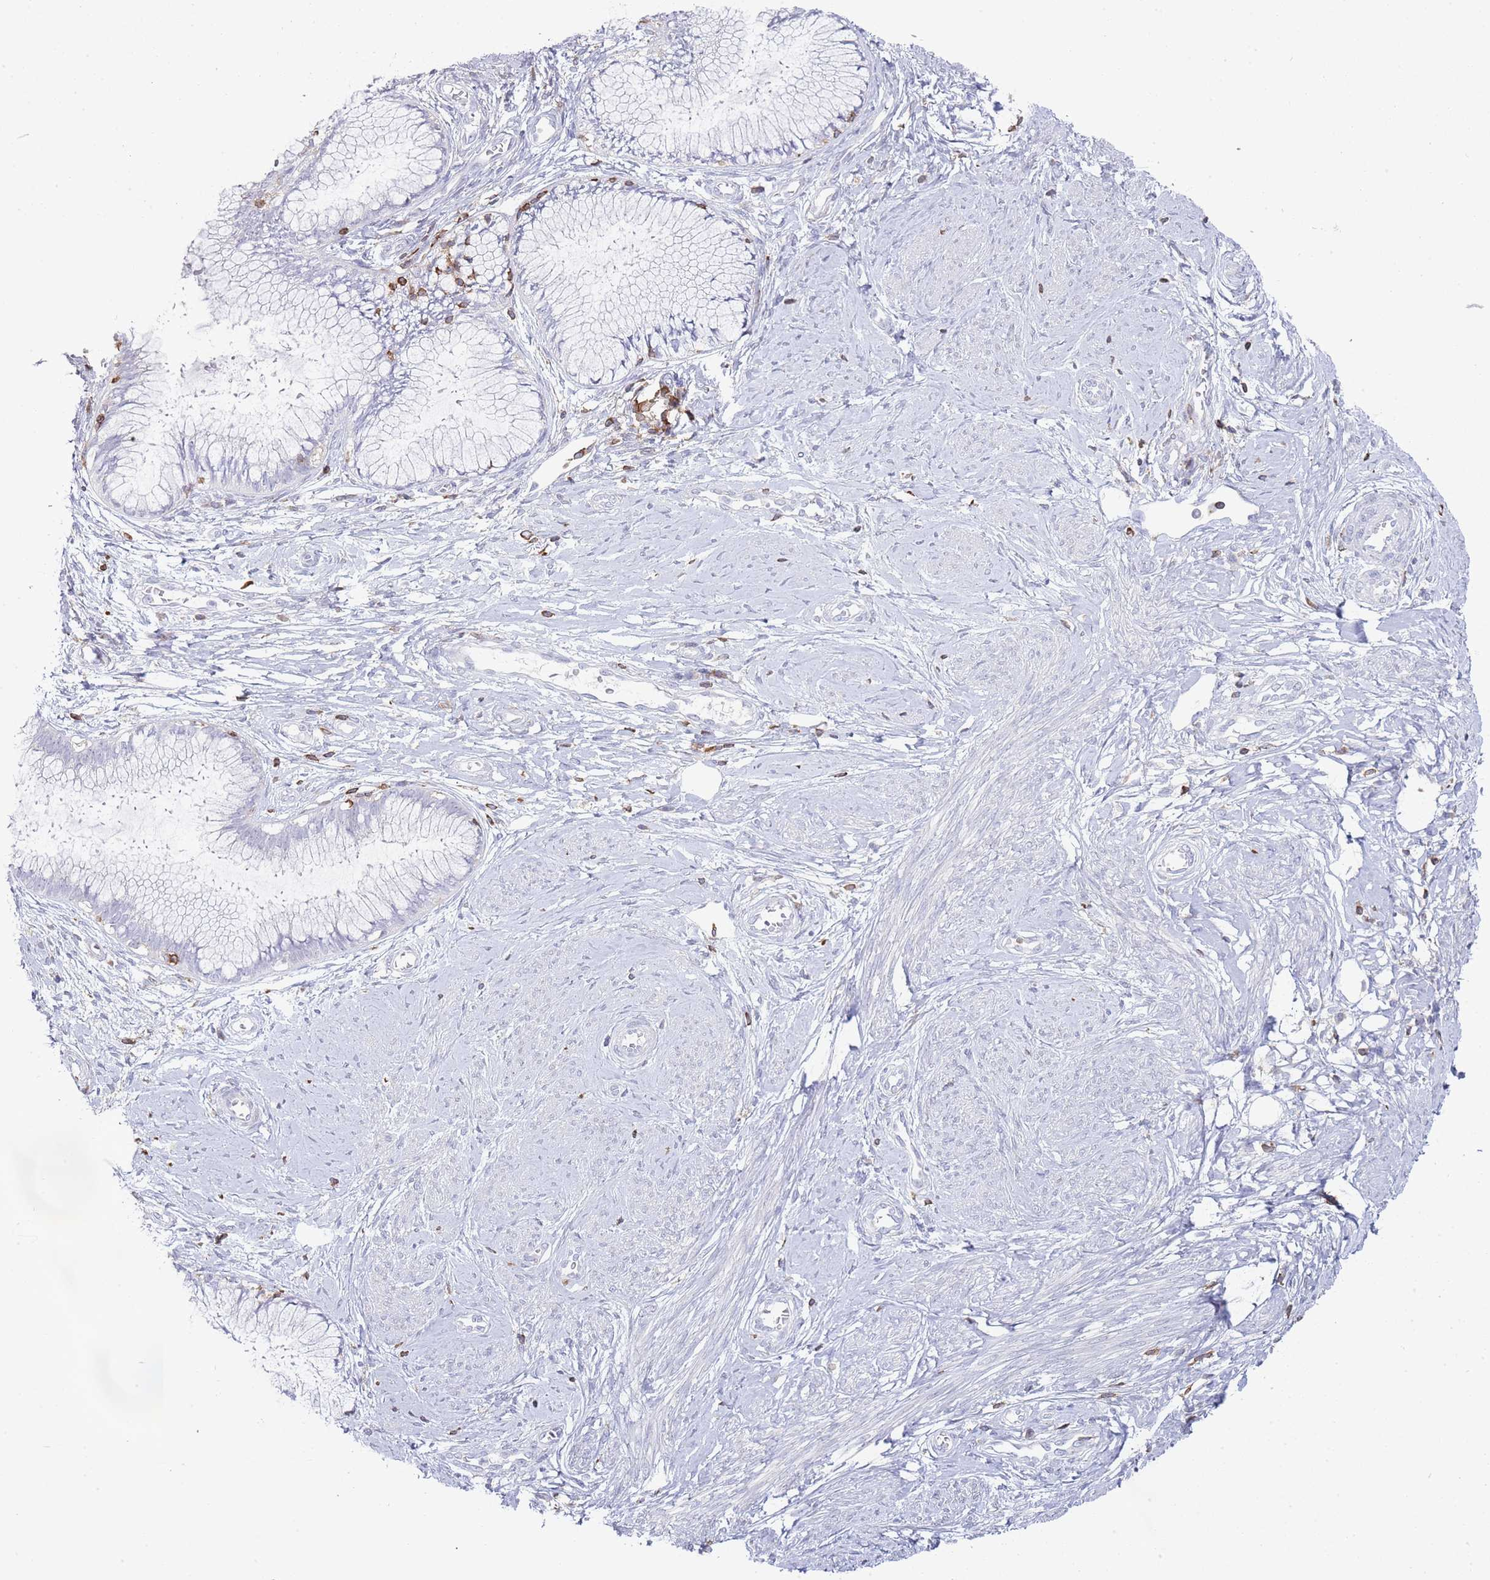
{"staining": {"intensity": "negative", "quantity": "none", "location": "none"}, "tissue": "cervical cancer", "cell_type": "Tumor cells", "image_type": "cancer", "snomed": [{"axis": "morphology", "description": "Adenocarcinoma, NOS"}, {"axis": "topography", "description": "Cervix"}], "caption": "Cervical cancer was stained to show a protein in brown. There is no significant positivity in tumor cells.", "gene": "LPXN", "patient": {"sex": "female", "age": 36}}